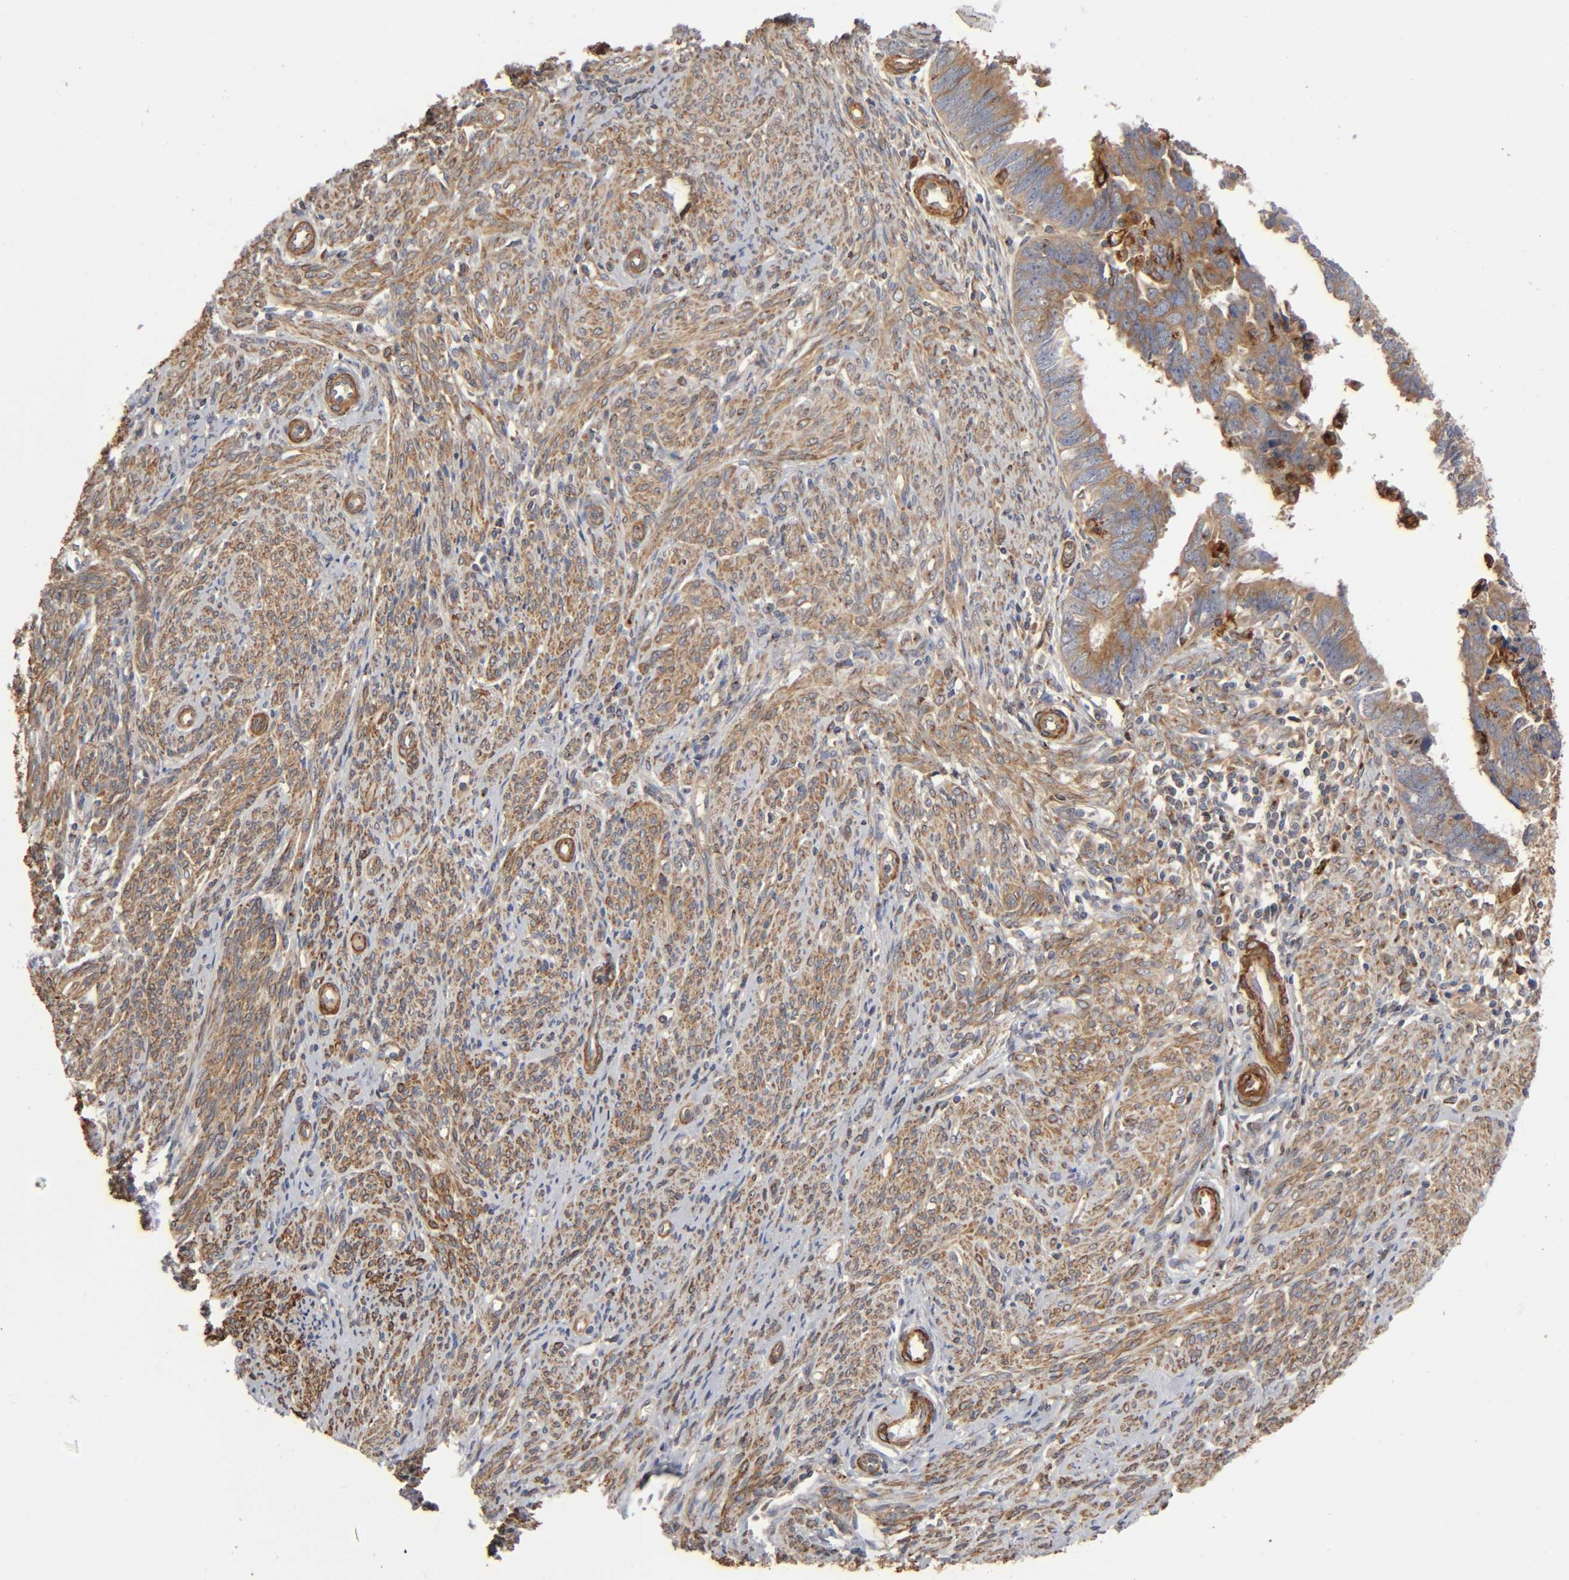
{"staining": {"intensity": "moderate", "quantity": ">75%", "location": "cytoplasmic/membranous"}, "tissue": "endometrial cancer", "cell_type": "Tumor cells", "image_type": "cancer", "snomed": [{"axis": "morphology", "description": "Adenocarcinoma, NOS"}, {"axis": "topography", "description": "Endometrium"}], "caption": "Endometrial adenocarcinoma tissue displays moderate cytoplasmic/membranous expression in about >75% of tumor cells, visualized by immunohistochemistry. (brown staining indicates protein expression, while blue staining denotes nuclei).", "gene": "GNPTG", "patient": {"sex": "female", "age": 75}}